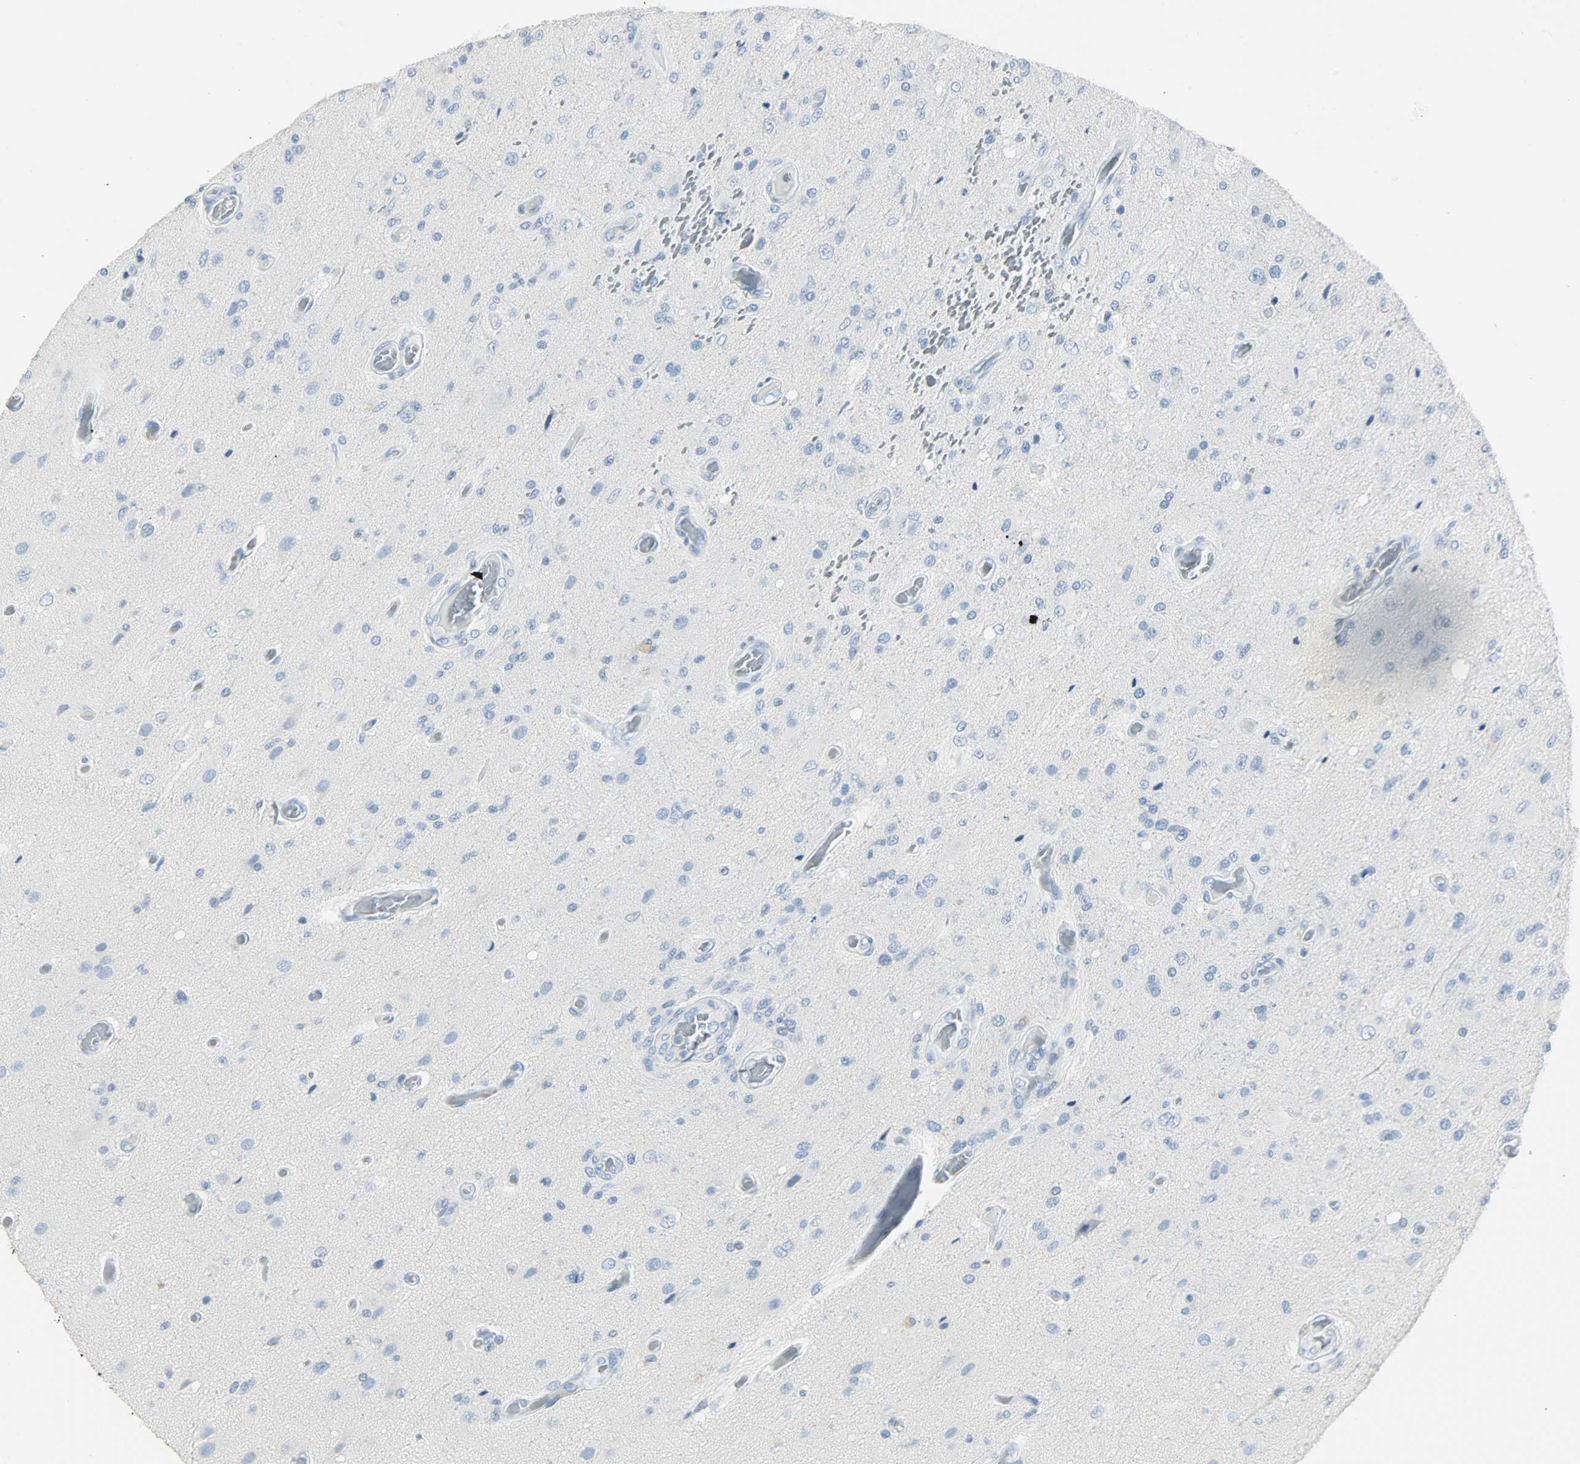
{"staining": {"intensity": "negative", "quantity": "none", "location": "none"}, "tissue": "glioma", "cell_type": "Tumor cells", "image_type": "cancer", "snomed": [{"axis": "morphology", "description": "Normal tissue, NOS"}, {"axis": "morphology", "description": "Glioma, malignant, High grade"}, {"axis": "topography", "description": "Cerebral cortex"}], "caption": "Glioma was stained to show a protein in brown. There is no significant positivity in tumor cells.", "gene": "PTPN6", "patient": {"sex": "male", "age": 77}}